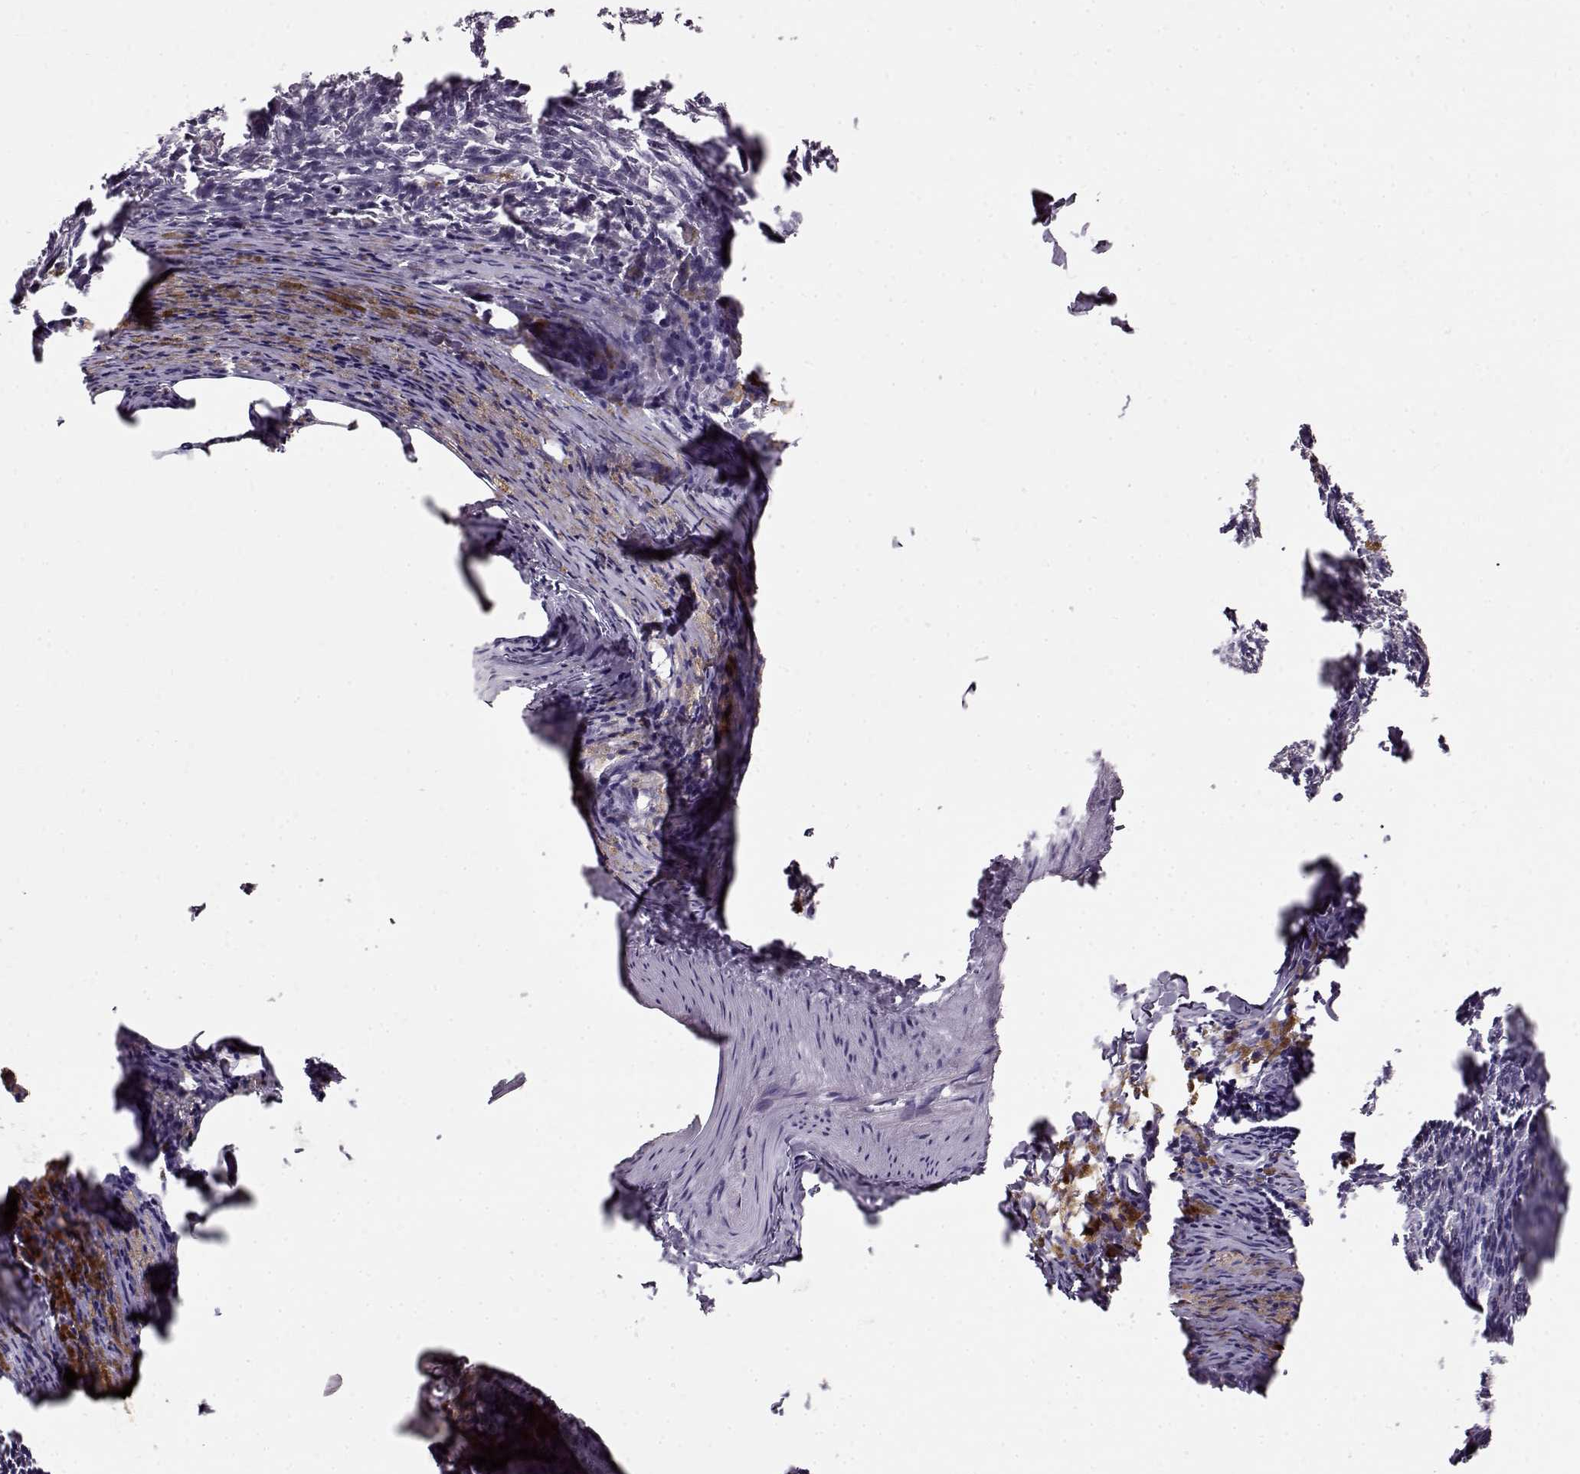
{"staining": {"intensity": "negative", "quantity": "none", "location": "none"}, "tissue": "melanoma", "cell_type": "Tumor cells", "image_type": "cancer", "snomed": [{"axis": "morphology", "description": "Malignant melanoma, NOS"}, {"axis": "topography", "description": "Skin"}], "caption": "Immunohistochemical staining of malignant melanoma demonstrates no significant expression in tumor cells.", "gene": "RP1L1", "patient": {"sex": "female", "age": 34}}